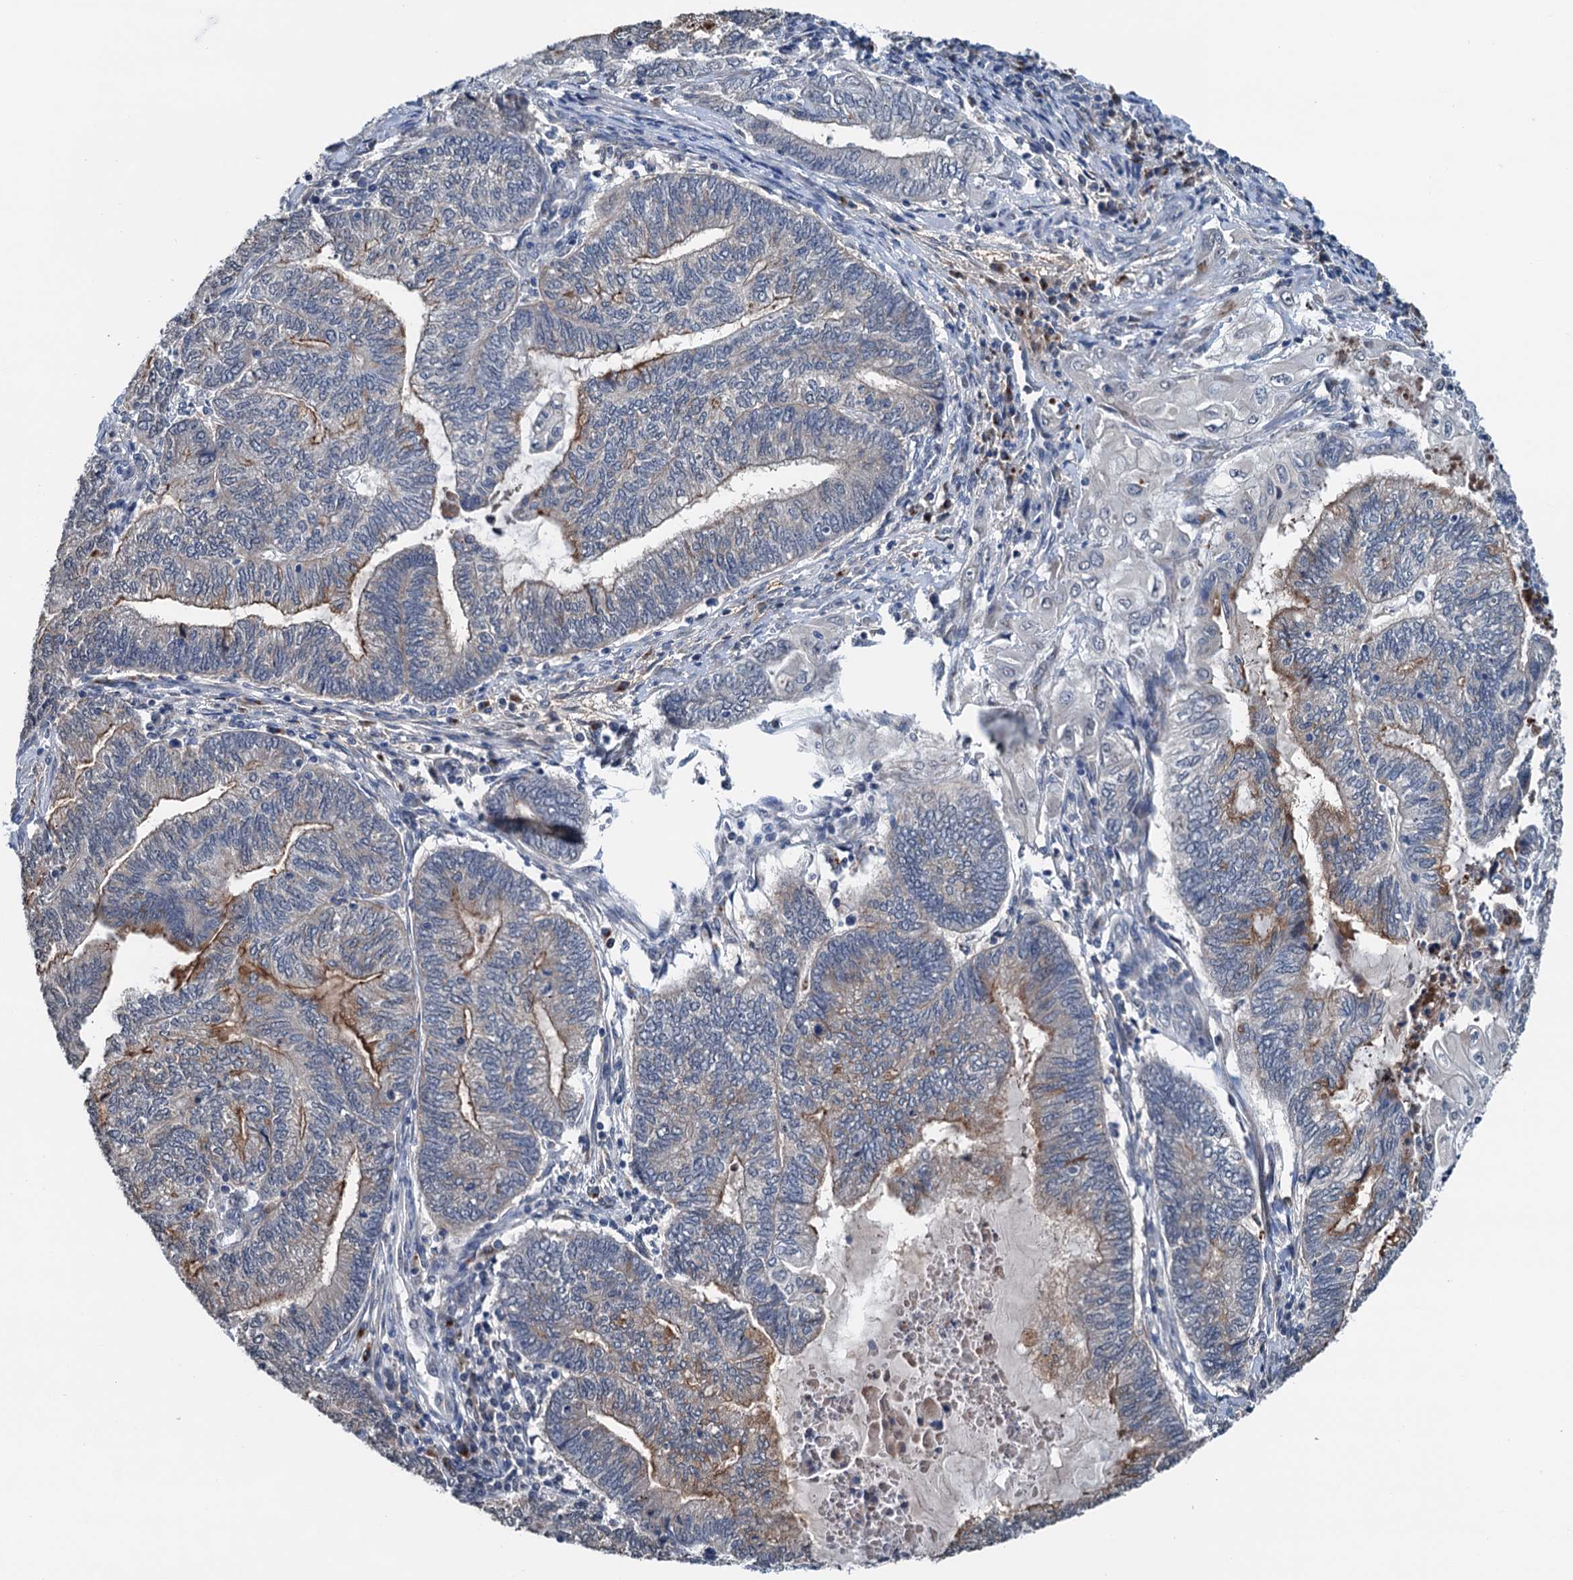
{"staining": {"intensity": "moderate", "quantity": "<25%", "location": "cytoplasmic/membranous"}, "tissue": "endometrial cancer", "cell_type": "Tumor cells", "image_type": "cancer", "snomed": [{"axis": "morphology", "description": "Adenocarcinoma, NOS"}, {"axis": "topography", "description": "Uterus"}, {"axis": "topography", "description": "Endometrium"}], "caption": "Moderate cytoplasmic/membranous positivity is identified in about <25% of tumor cells in endometrial cancer.", "gene": "SHLD1", "patient": {"sex": "female", "age": 70}}